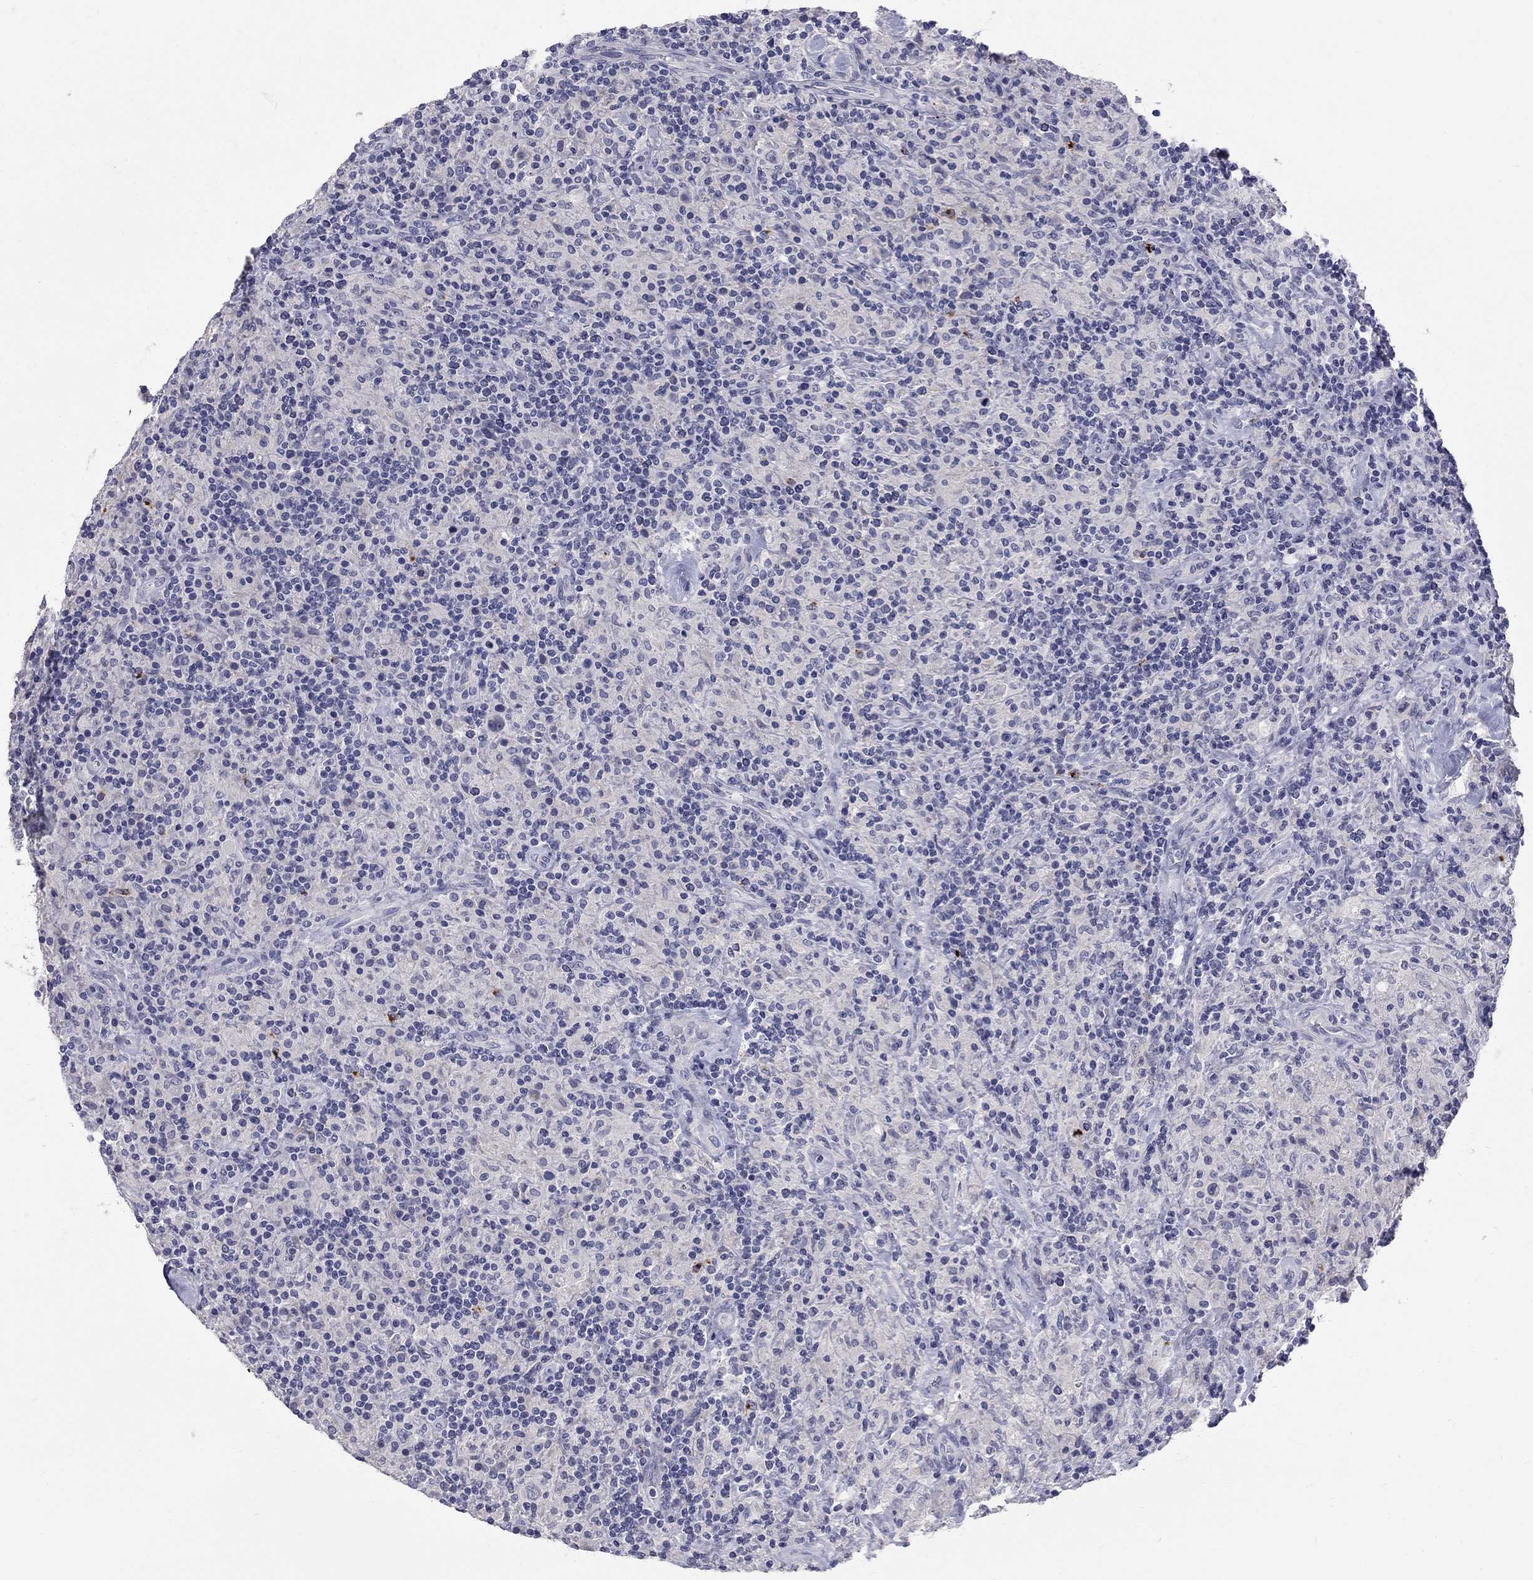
{"staining": {"intensity": "negative", "quantity": "none", "location": "none"}, "tissue": "lymphoma", "cell_type": "Tumor cells", "image_type": "cancer", "snomed": [{"axis": "morphology", "description": "Hodgkin's disease, NOS"}, {"axis": "topography", "description": "Lymph node"}], "caption": "Immunohistochemical staining of Hodgkin's disease shows no significant staining in tumor cells.", "gene": "TP53TG5", "patient": {"sex": "male", "age": 70}}